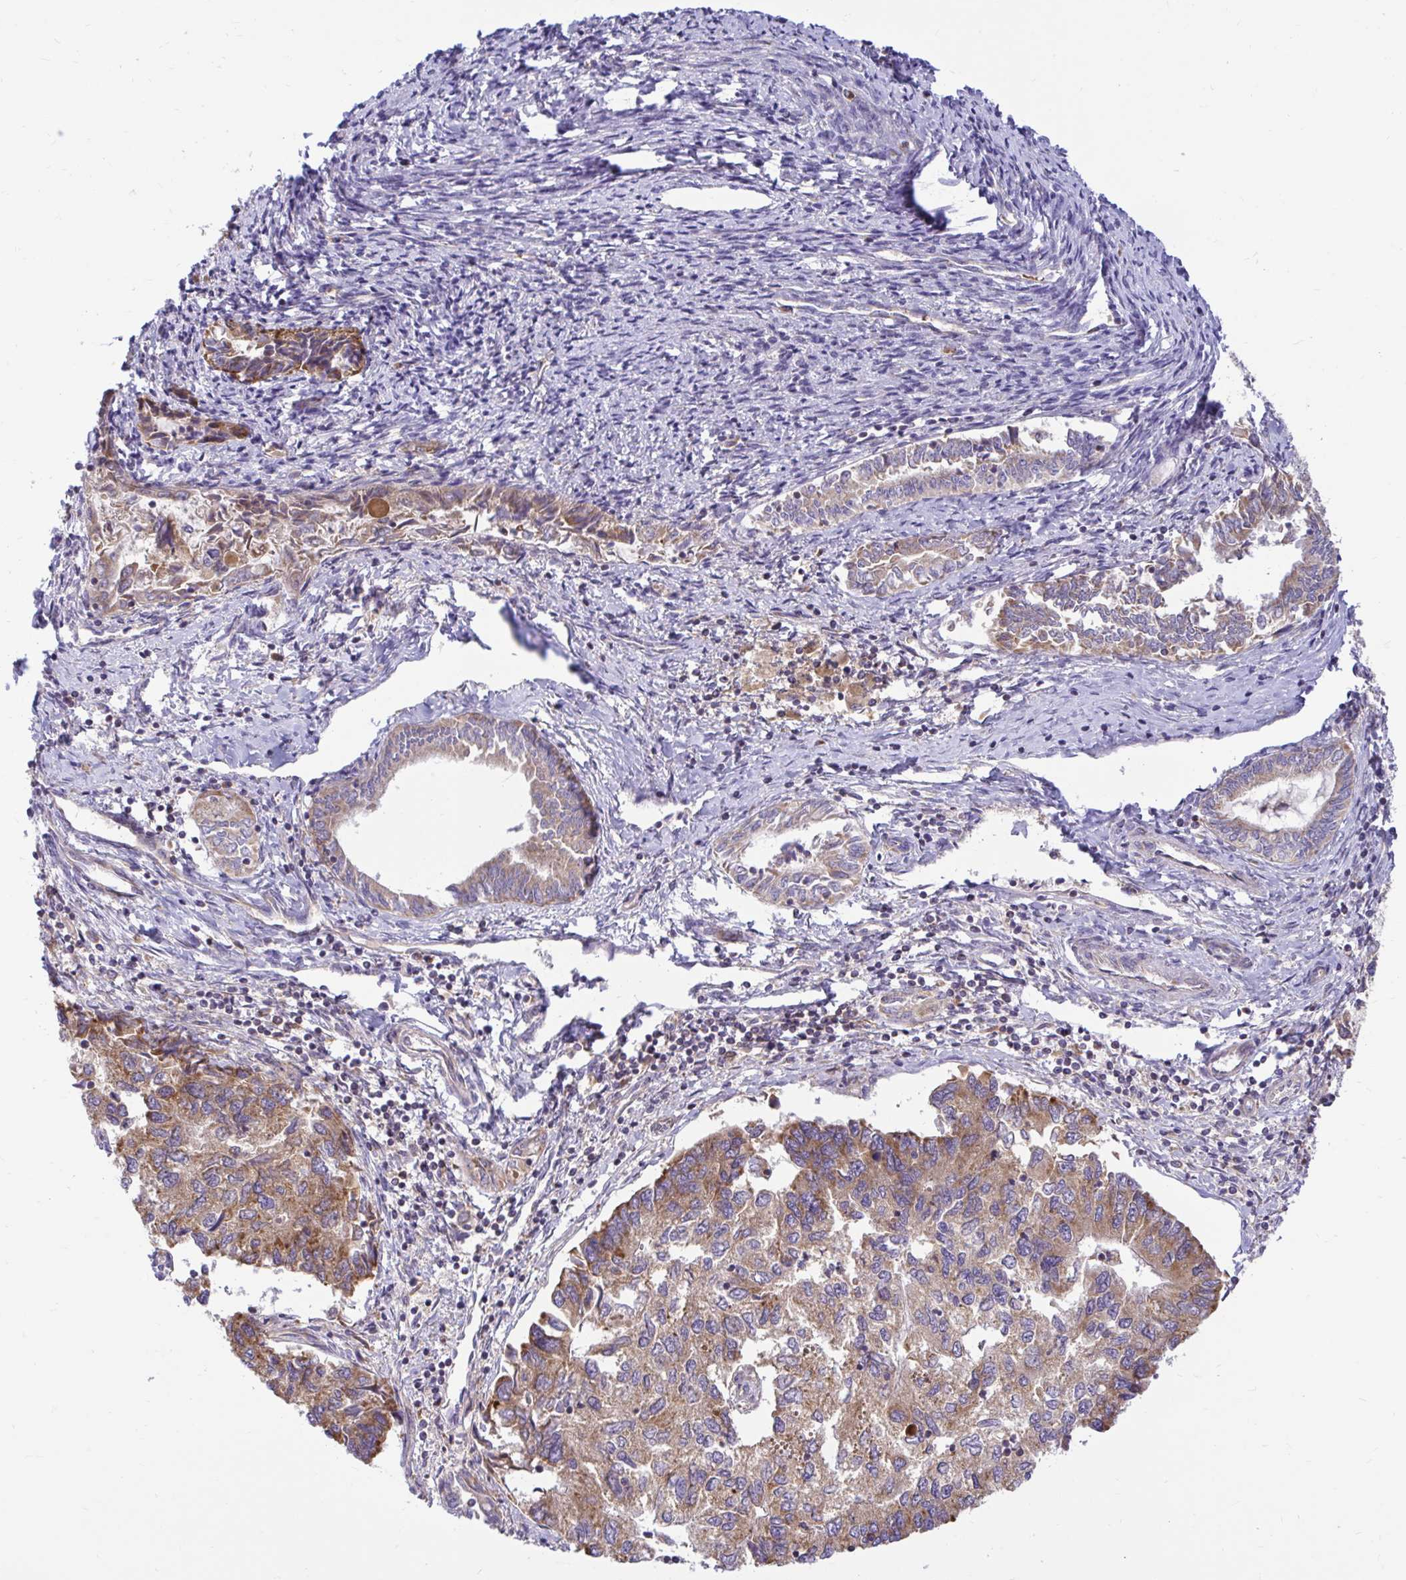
{"staining": {"intensity": "moderate", "quantity": ">75%", "location": "cytoplasmic/membranous"}, "tissue": "endometrial cancer", "cell_type": "Tumor cells", "image_type": "cancer", "snomed": [{"axis": "morphology", "description": "Carcinoma, NOS"}, {"axis": "topography", "description": "Uterus"}], "caption": "Carcinoma (endometrial) stained with IHC demonstrates moderate cytoplasmic/membranous expression in approximately >75% of tumor cells.", "gene": "VTI1B", "patient": {"sex": "female", "age": 76}}